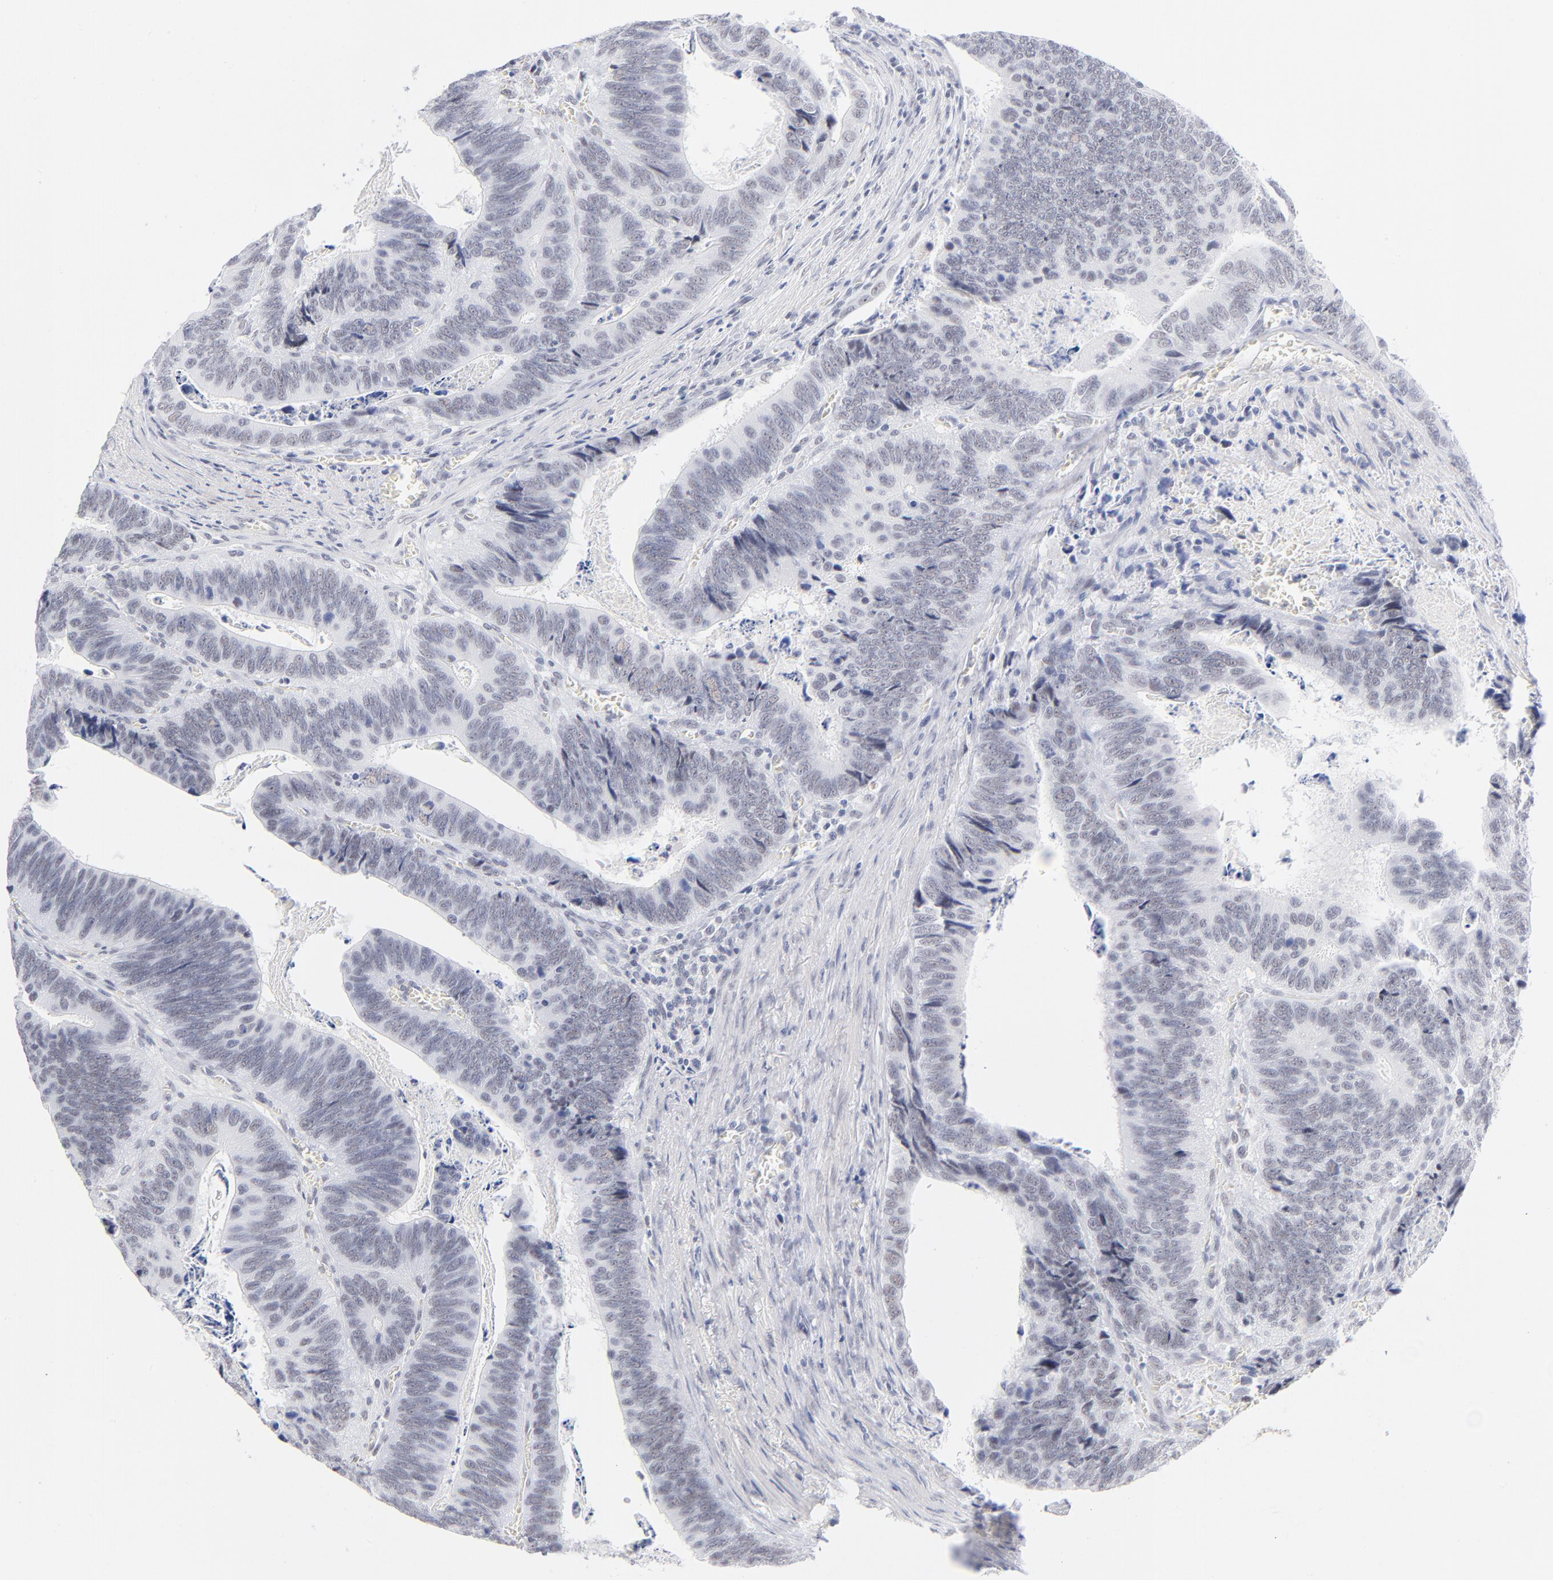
{"staining": {"intensity": "negative", "quantity": "none", "location": "none"}, "tissue": "colorectal cancer", "cell_type": "Tumor cells", "image_type": "cancer", "snomed": [{"axis": "morphology", "description": "Adenocarcinoma, NOS"}, {"axis": "topography", "description": "Colon"}], "caption": "A photomicrograph of colorectal cancer (adenocarcinoma) stained for a protein demonstrates no brown staining in tumor cells. The staining is performed using DAB (3,3'-diaminobenzidine) brown chromogen with nuclei counter-stained in using hematoxylin.", "gene": "SNRPB", "patient": {"sex": "male", "age": 72}}